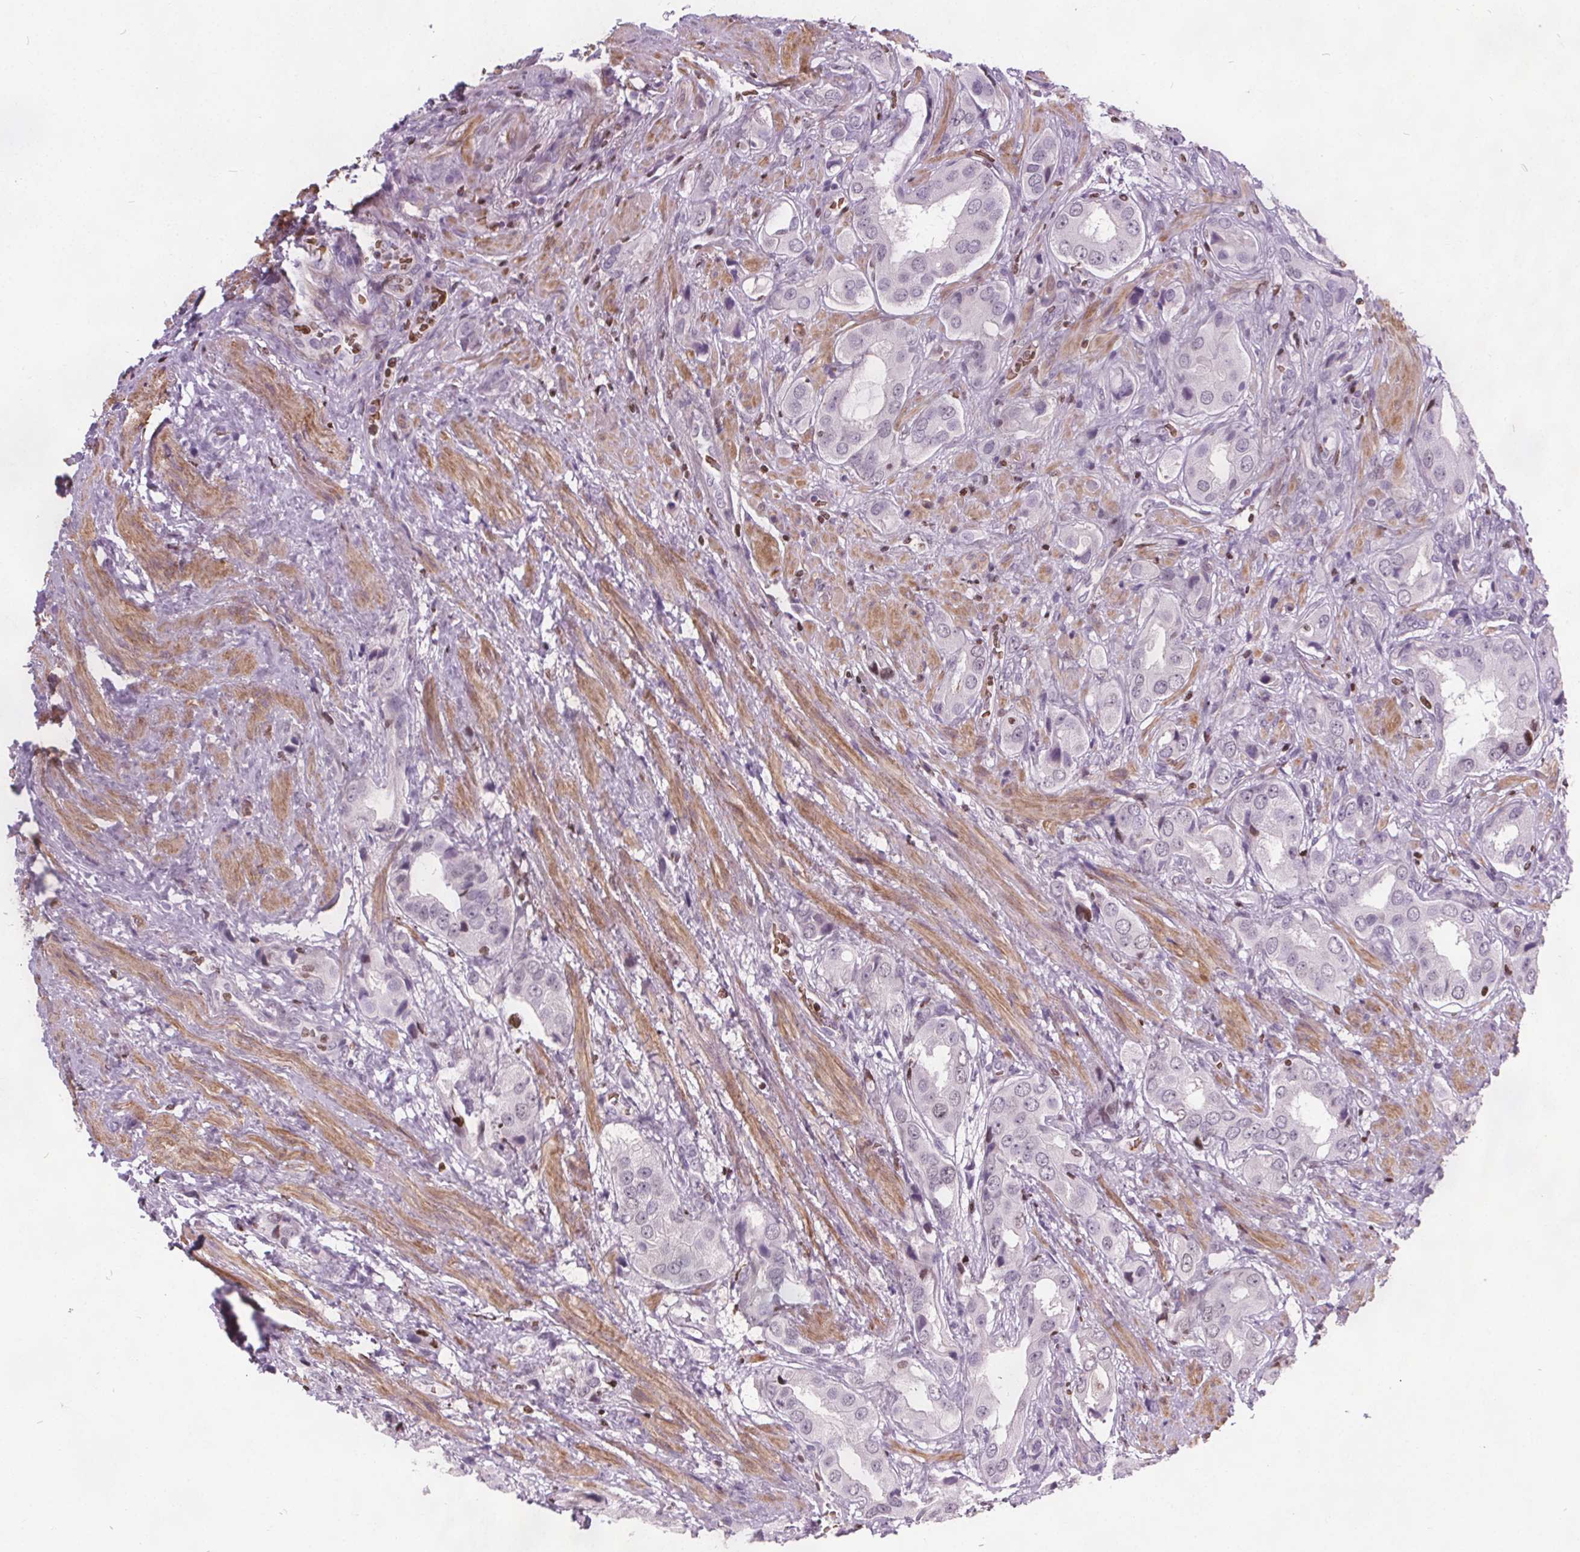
{"staining": {"intensity": "negative", "quantity": "none", "location": "none"}, "tissue": "prostate cancer", "cell_type": "Tumor cells", "image_type": "cancer", "snomed": [{"axis": "morphology", "description": "Adenocarcinoma, NOS"}, {"axis": "topography", "description": "Prostate"}], "caption": "A micrograph of human prostate cancer is negative for staining in tumor cells. Brightfield microscopy of IHC stained with DAB (3,3'-diaminobenzidine) (brown) and hematoxylin (blue), captured at high magnification.", "gene": "ISLR2", "patient": {"sex": "male", "age": 63}}